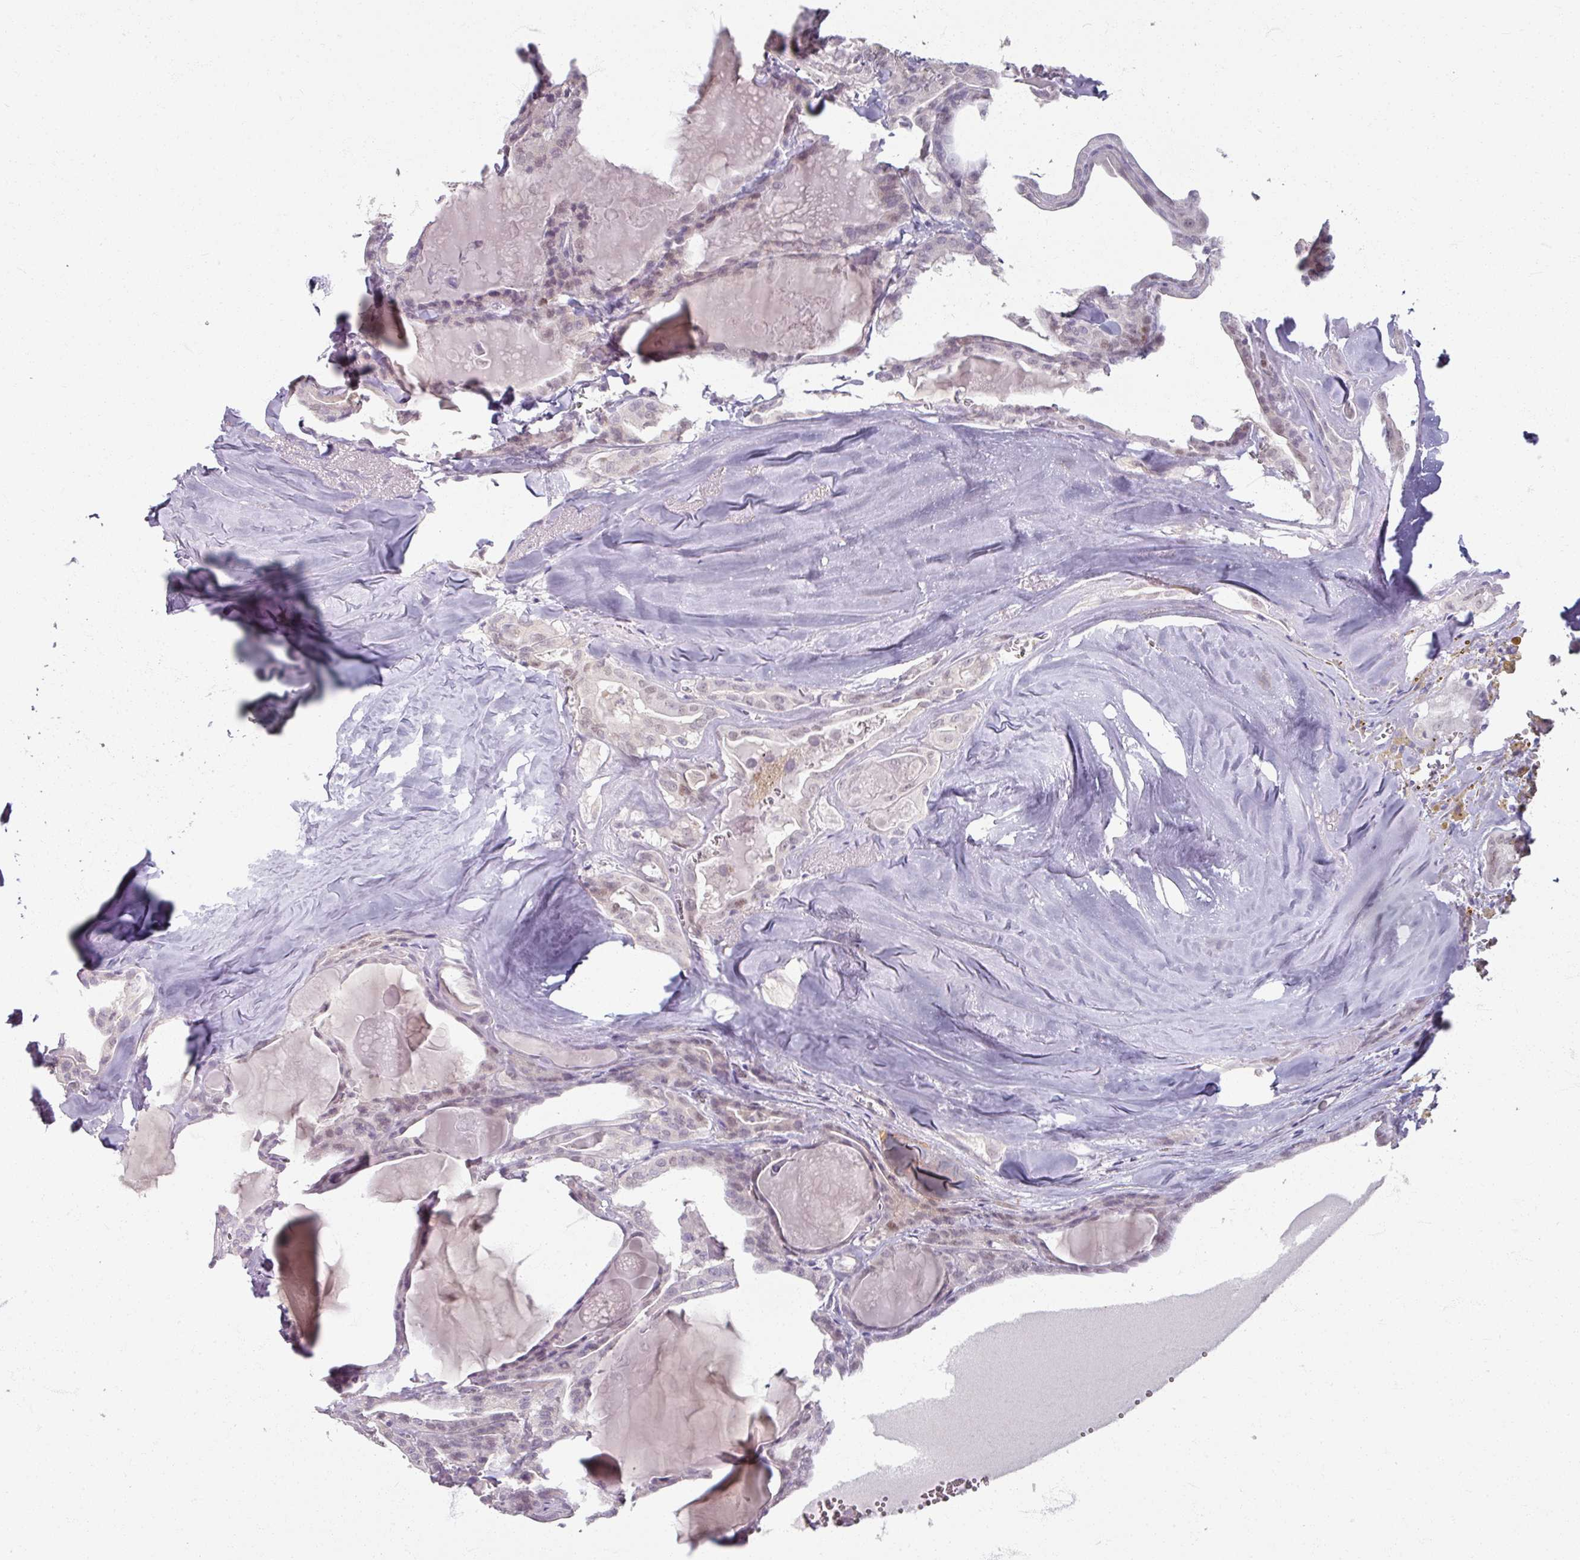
{"staining": {"intensity": "weak", "quantity": "<25%", "location": "cytoplasmic/membranous"}, "tissue": "thyroid cancer", "cell_type": "Tumor cells", "image_type": "cancer", "snomed": [{"axis": "morphology", "description": "Papillary adenocarcinoma, NOS"}, {"axis": "topography", "description": "Thyroid gland"}], "caption": "High power microscopy photomicrograph of an immunohistochemistry histopathology image of thyroid papillary adenocarcinoma, revealing no significant positivity in tumor cells.", "gene": "SOX11", "patient": {"sex": "male", "age": 52}}